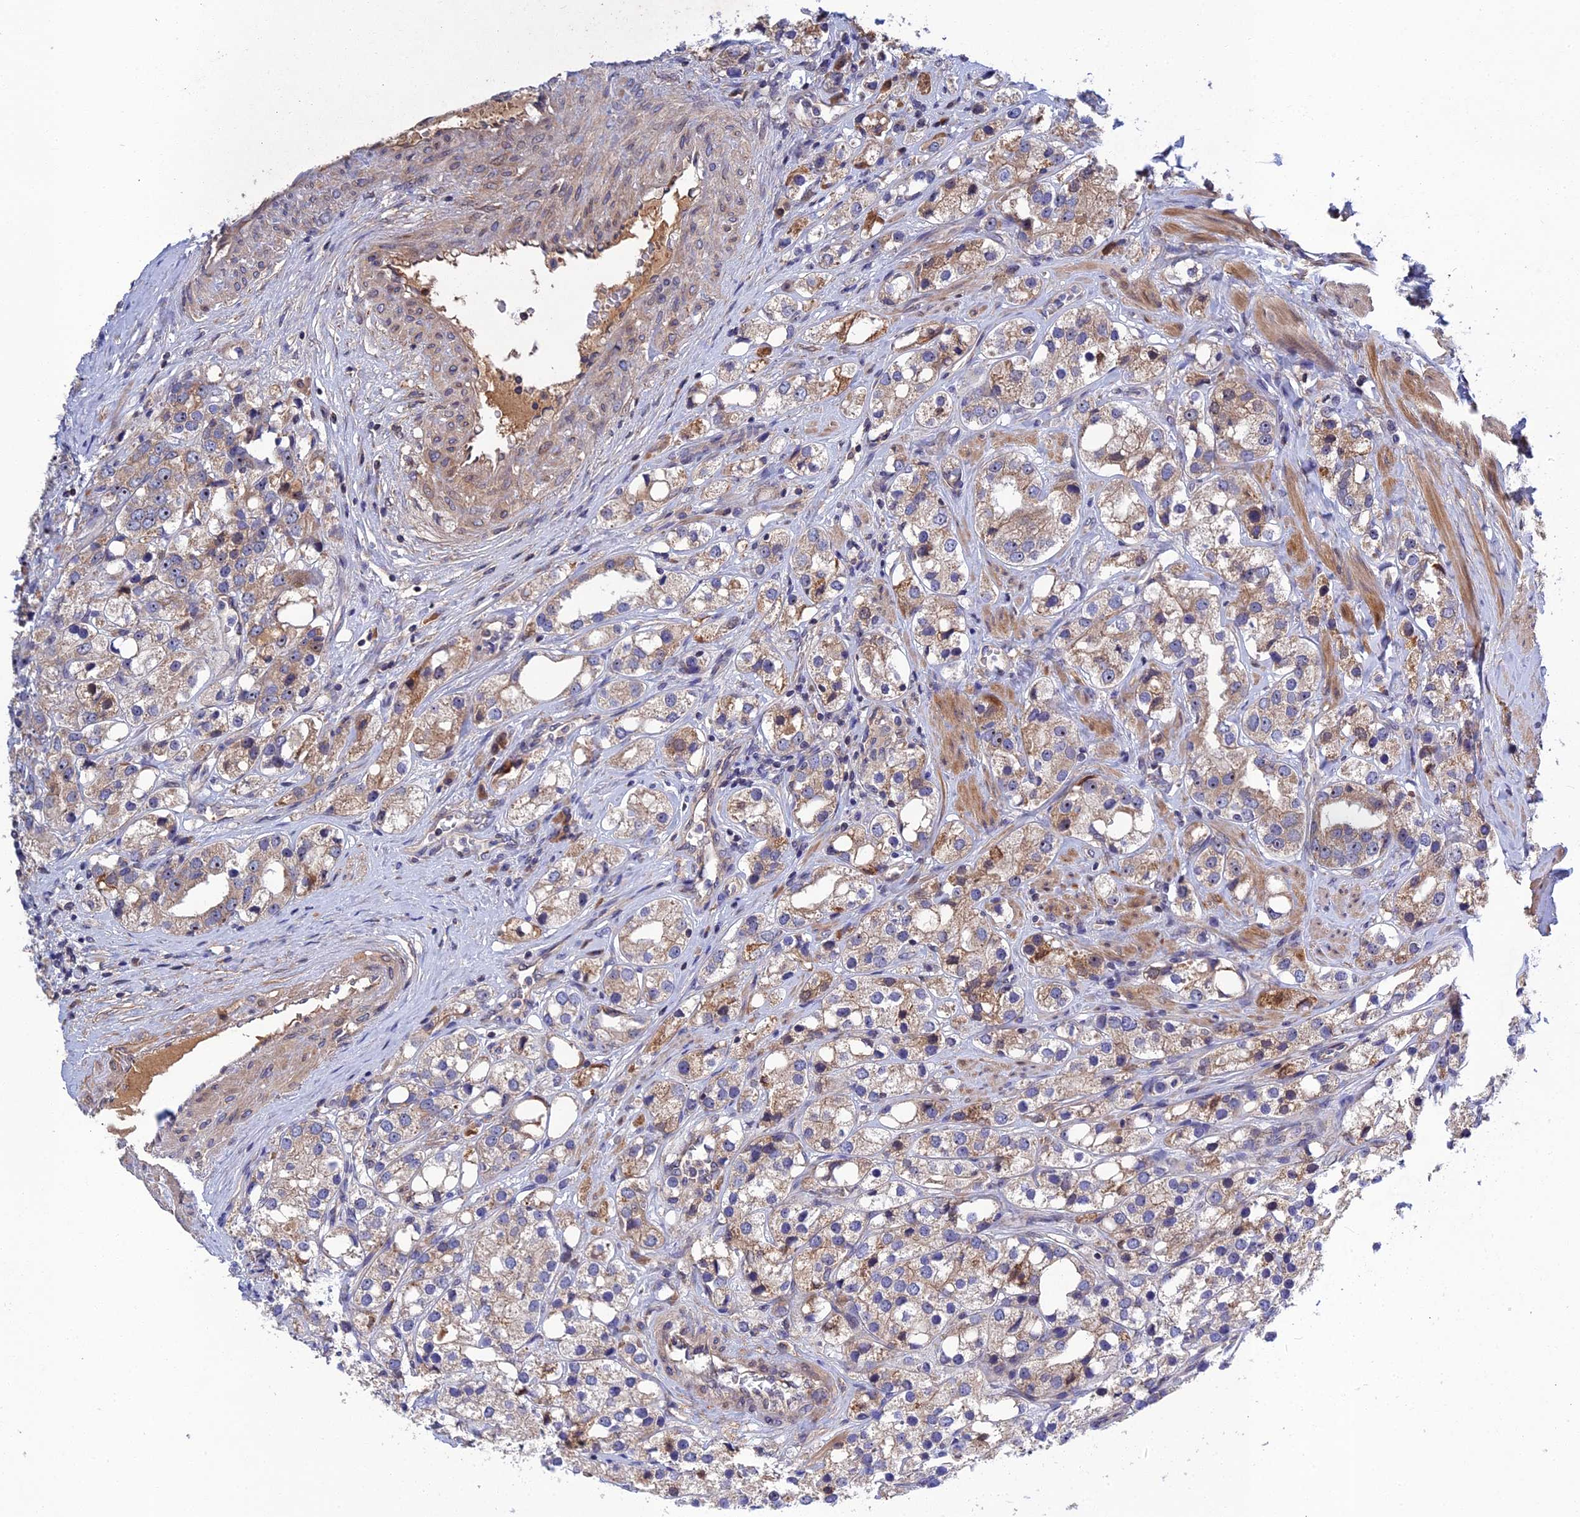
{"staining": {"intensity": "weak", "quantity": ">75%", "location": "cytoplasmic/membranous,nuclear"}, "tissue": "prostate cancer", "cell_type": "Tumor cells", "image_type": "cancer", "snomed": [{"axis": "morphology", "description": "Adenocarcinoma, NOS"}, {"axis": "topography", "description": "Prostate"}], "caption": "Immunohistochemistry (IHC) photomicrograph of human adenocarcinoma (prostate) stained for a protein (brown), which demonstrates low levels of weak cytoplasmic/membranous and nuclear positivity in approximately >75% of tumor cells.", "gene": "CRACD", "patient": {"sex": "male", "age": 79}}